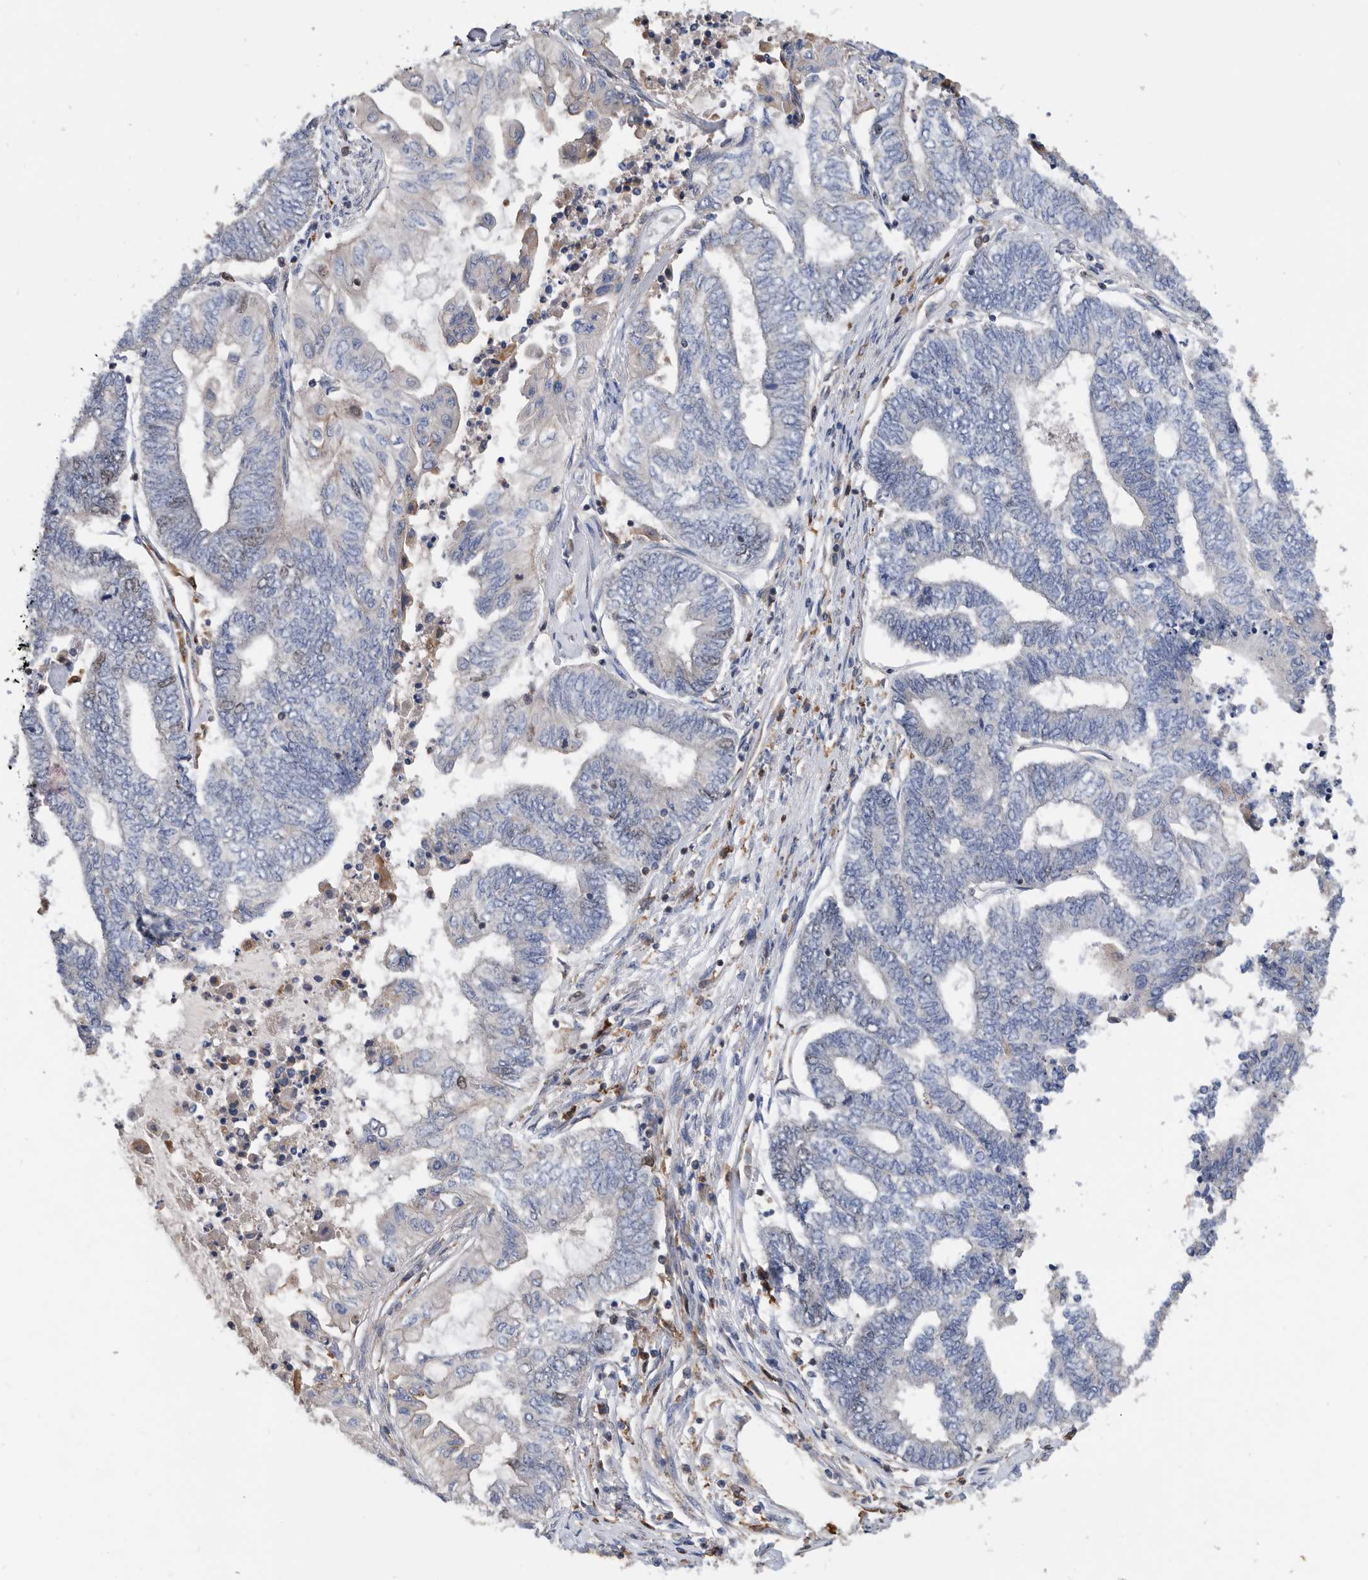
{"staining": {"intensity": "negative", "quantity": "none", "location": "none"}, "tissue": "endometrial cancer", "cell_type": "Tumor cells", "image_type": "cancer", "snomed": [{"axis": "morphology", "description": "Adenocarcinoma, NOS"}, {"axis": "topography", "description": "Uterus"}, {"axis": "topography", "description": "Endometrium"}], "caption": "DAB immunohistochemical staining of endometrial adenocarcinoma shows no significant staining in tumor cells.", "gene": "ATAD2", "patient": {"sex": "female", "age": 70}}